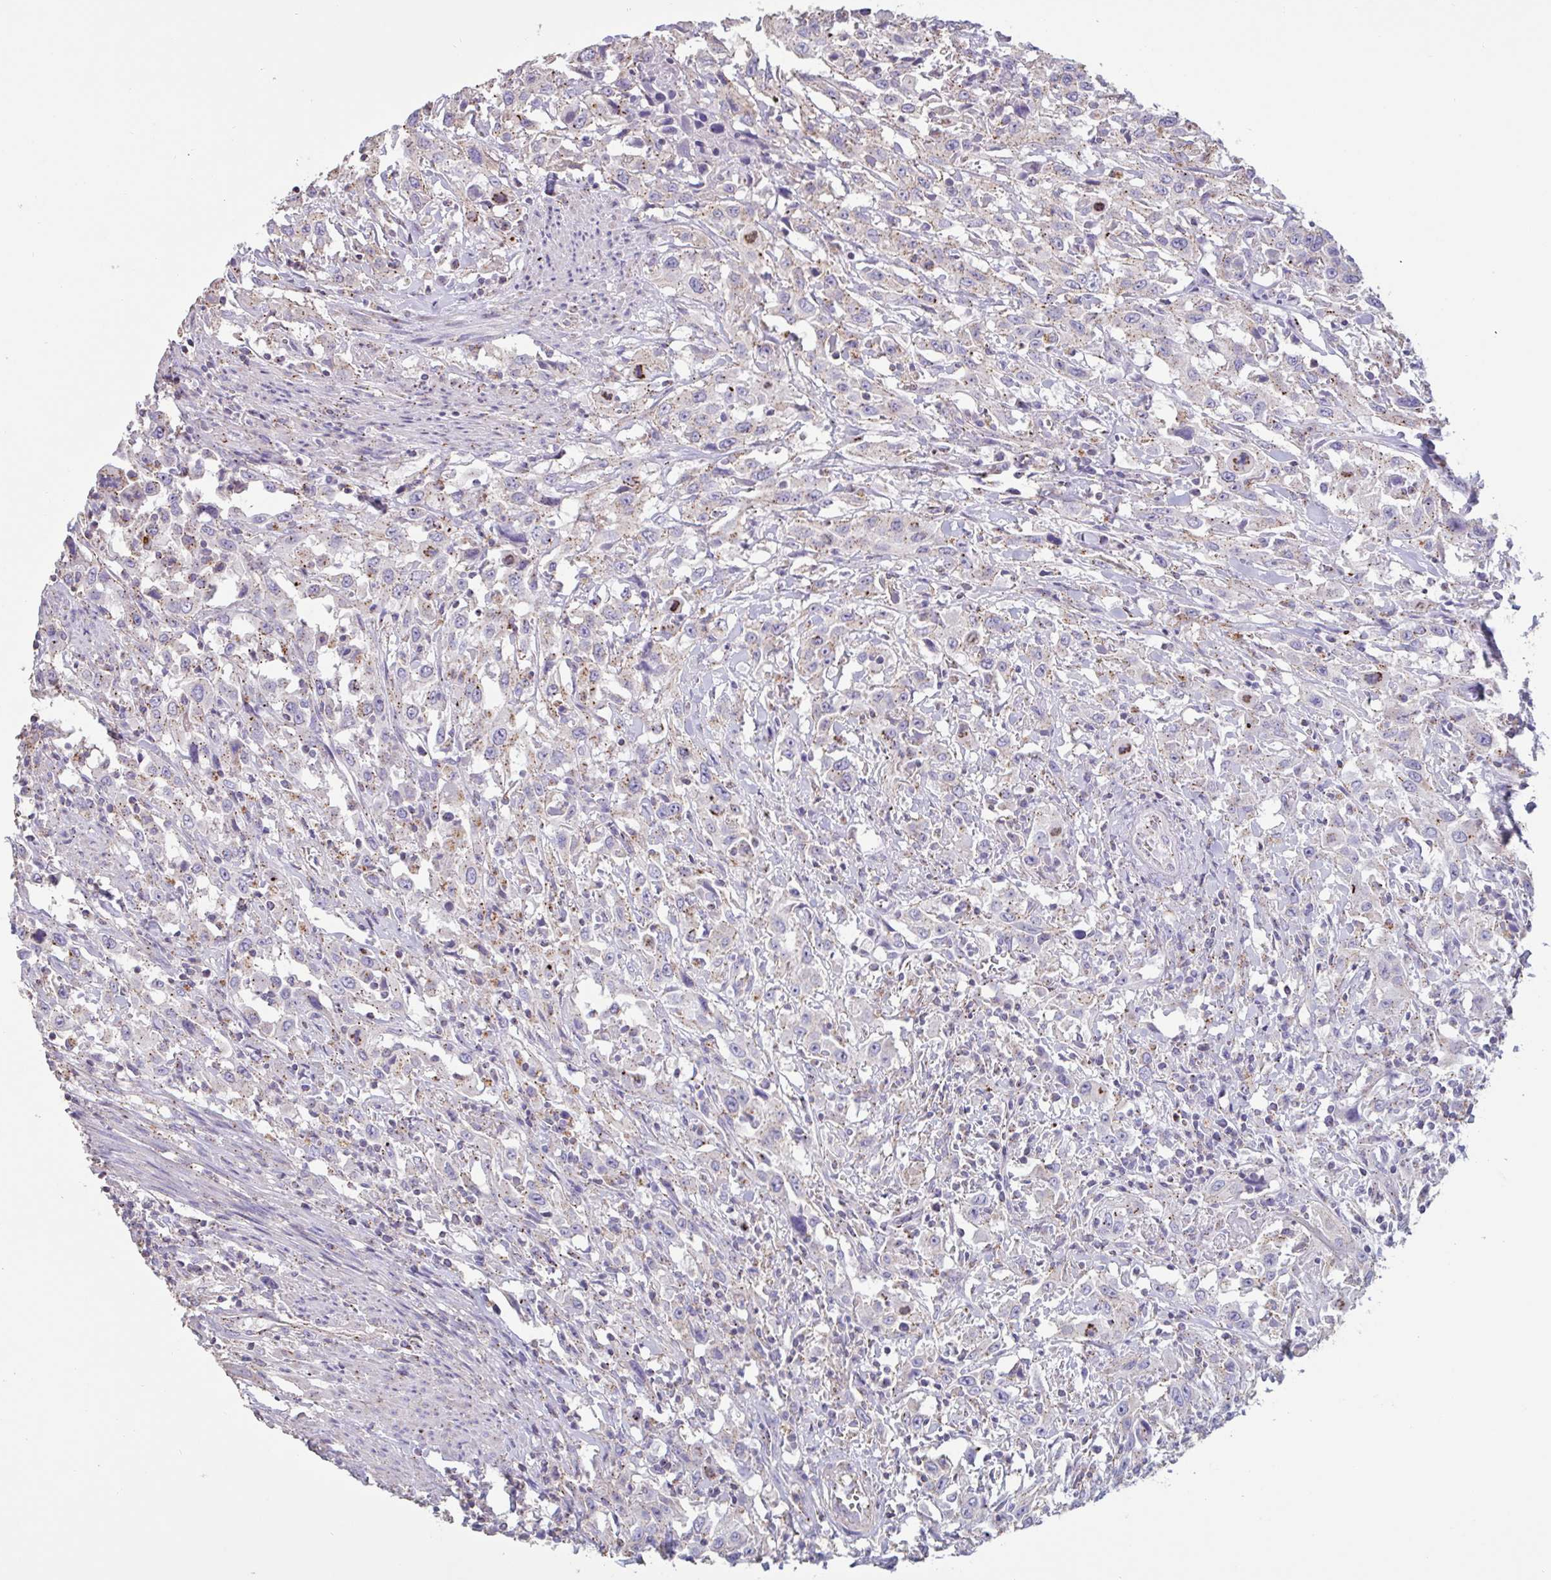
{"staining": {"intensity": "weak", "quantity": "25%-75%", "location": "cytoplasmic/membranous"}, "tissue": "urothelial cancer", "cell_type": "Tumor cells", "image_type": "cancer", "snomed": [{"axis": "morphology", "description": "Urothelial carcinoma, High grade"}, {"axis": "topography", "description": "Urinary bladder"}], "caption": "Brown immunohistochemical staining in human urothelial carcinoma (high-grade) demonstrates weak cytoplasmic/membranous staining in approximately 25%-75% of tumor cells. Nuclei are stained in blue.", "gene": "CHMP5", "patient": {"sex": "male", "age": 61}}